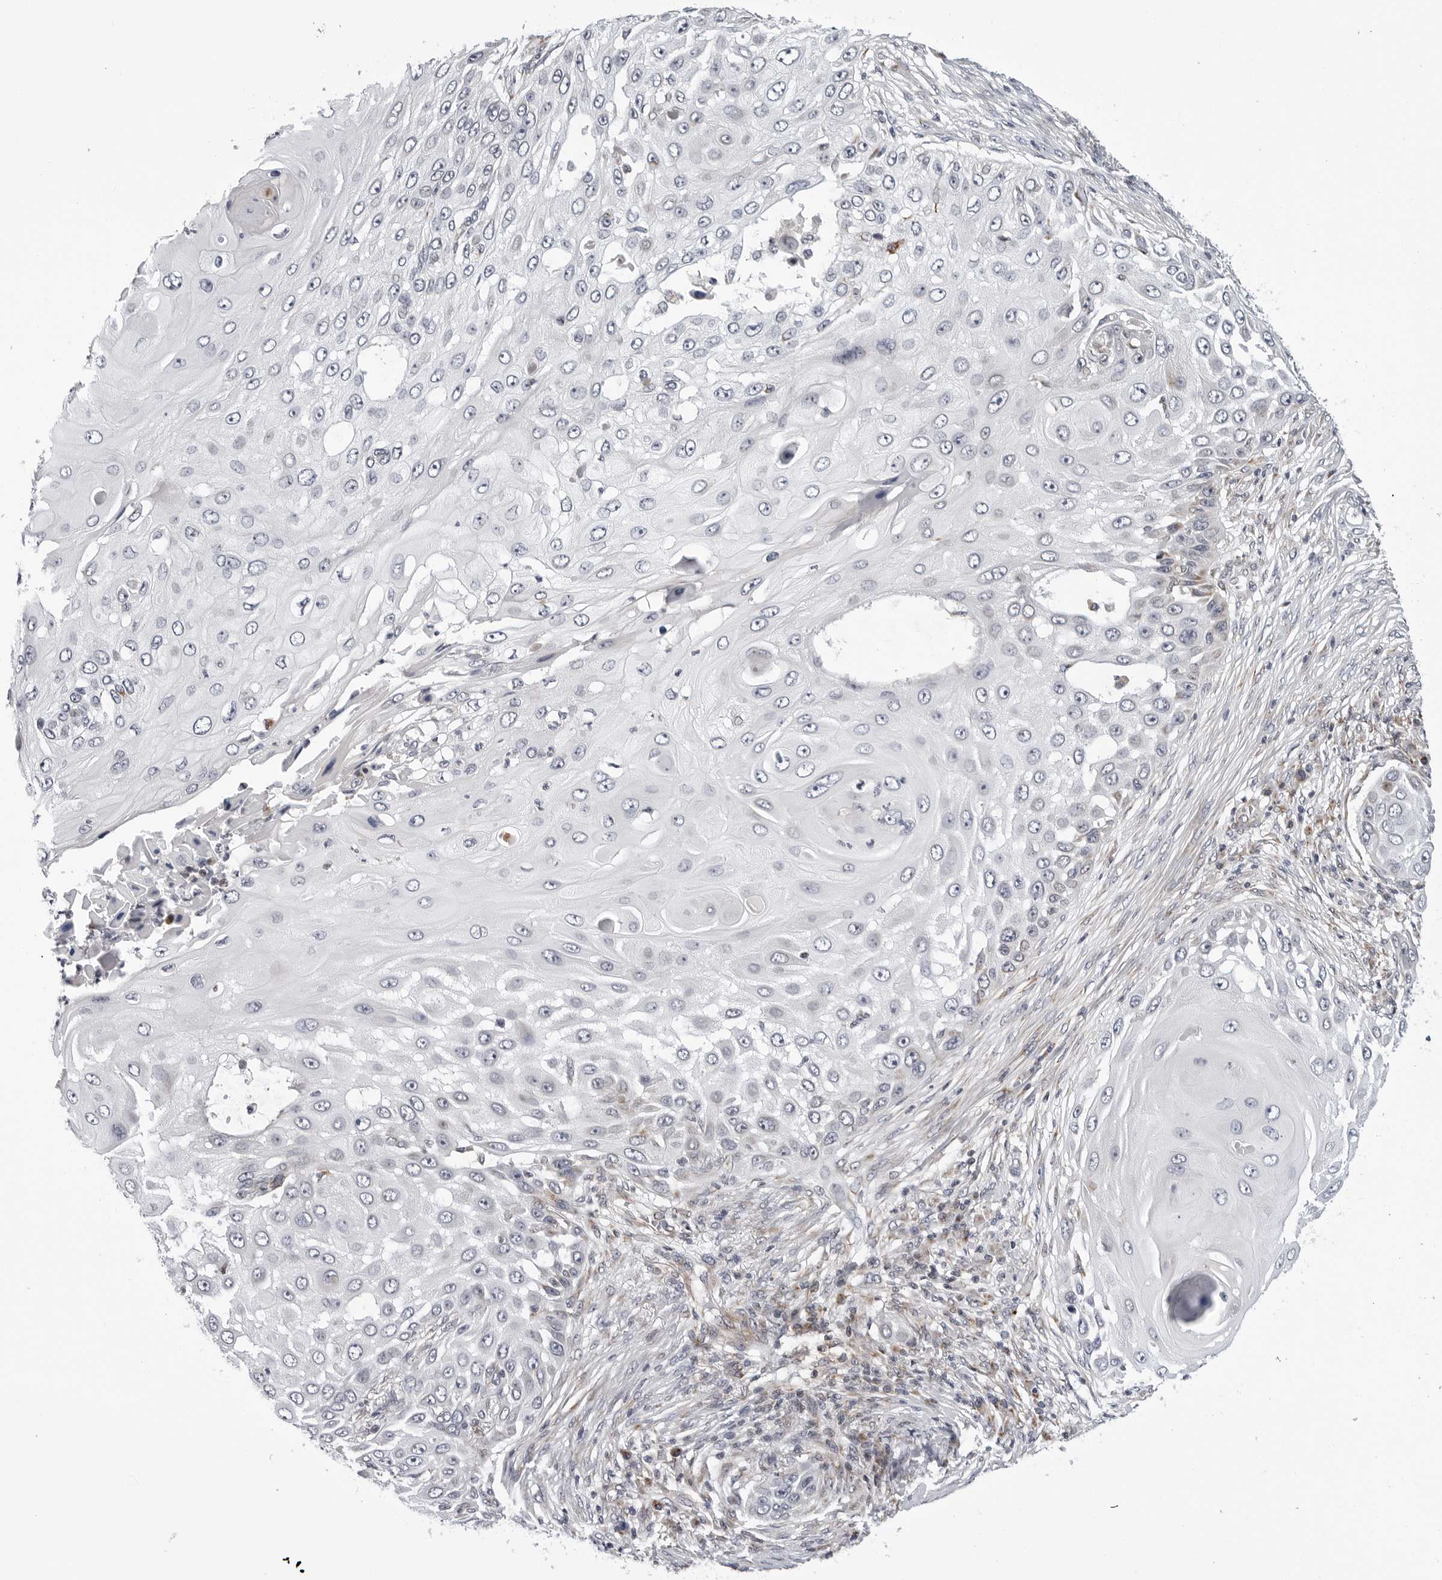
{"staining": {"intensity": "negative", "quantity": "none", "location": "none"}, "tissue": "skin cancer", "cell_type": "Tumor cells", "image_type": "cancer", "snomed": [{"axis": "morphology", "description": "Squamous cell carcinoma, NOS"}, {"axis": "topography", "description": "Skin"}], "caption": "This is an immunohistochemistry (IHC) micrograph of human skin cancer (squamous cell carcinoma). There is no staining in tumor cells.", "gene": "CDK20", "patient": {"sex": "female", "age": 44}}